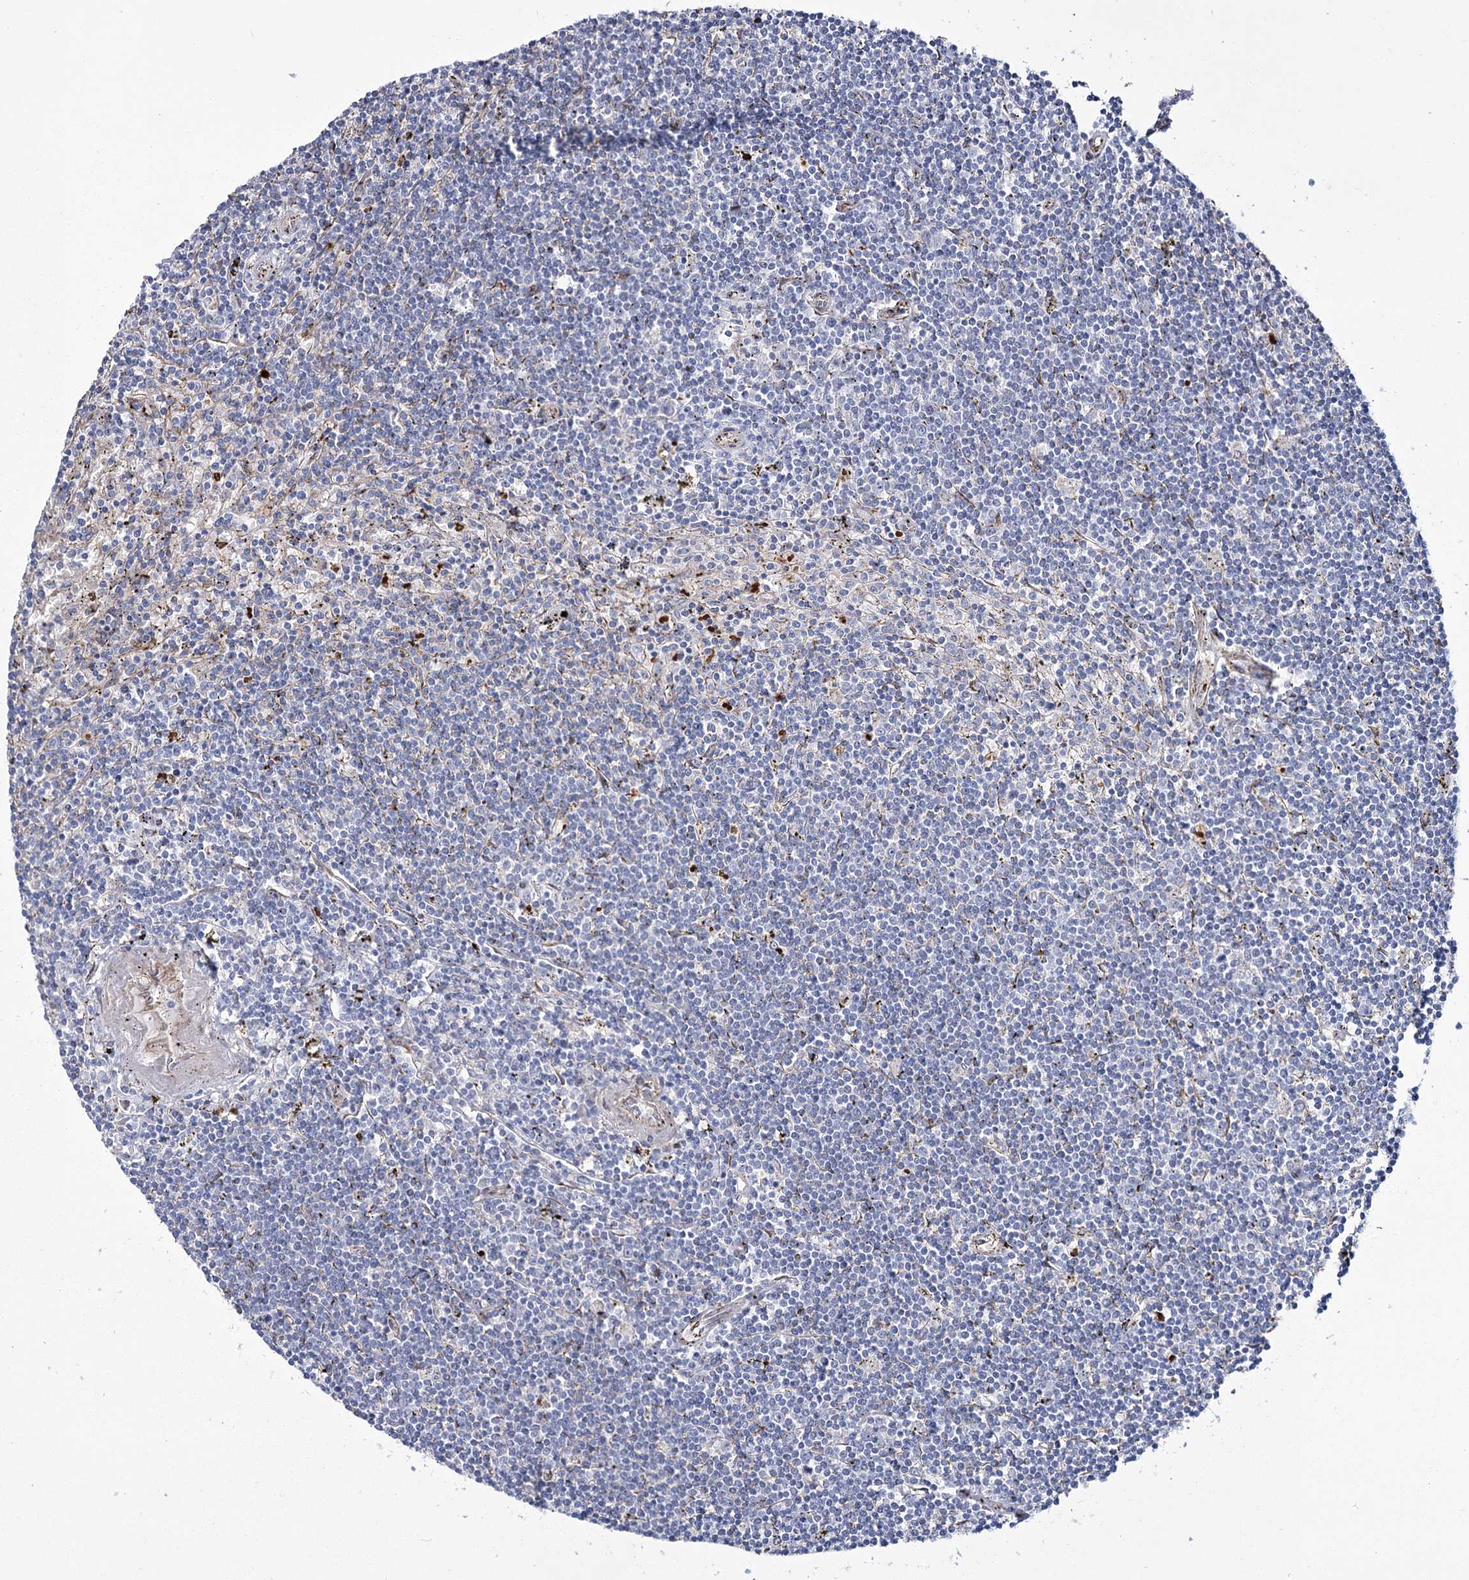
{"staining": {"intensity": "negative", "quantity": "none", "location": "none"}, "tissue": "lymphoma", "cell_type": "Tumor cells", "image_type": "cancer", "snomed": [{"axis": "morphology", "description": "Malignant lymphoma, non-Hodgkin's type, Low grade"}, {"axis": "topography", "description": "Spleen"}], "caption": "This is an immunohistochemistry (IHC) histopathology image of human lymphoma. There is no positivity in tumor cells.", "gene": "ME3", "patient": {"sex": "male", "age": 76}}